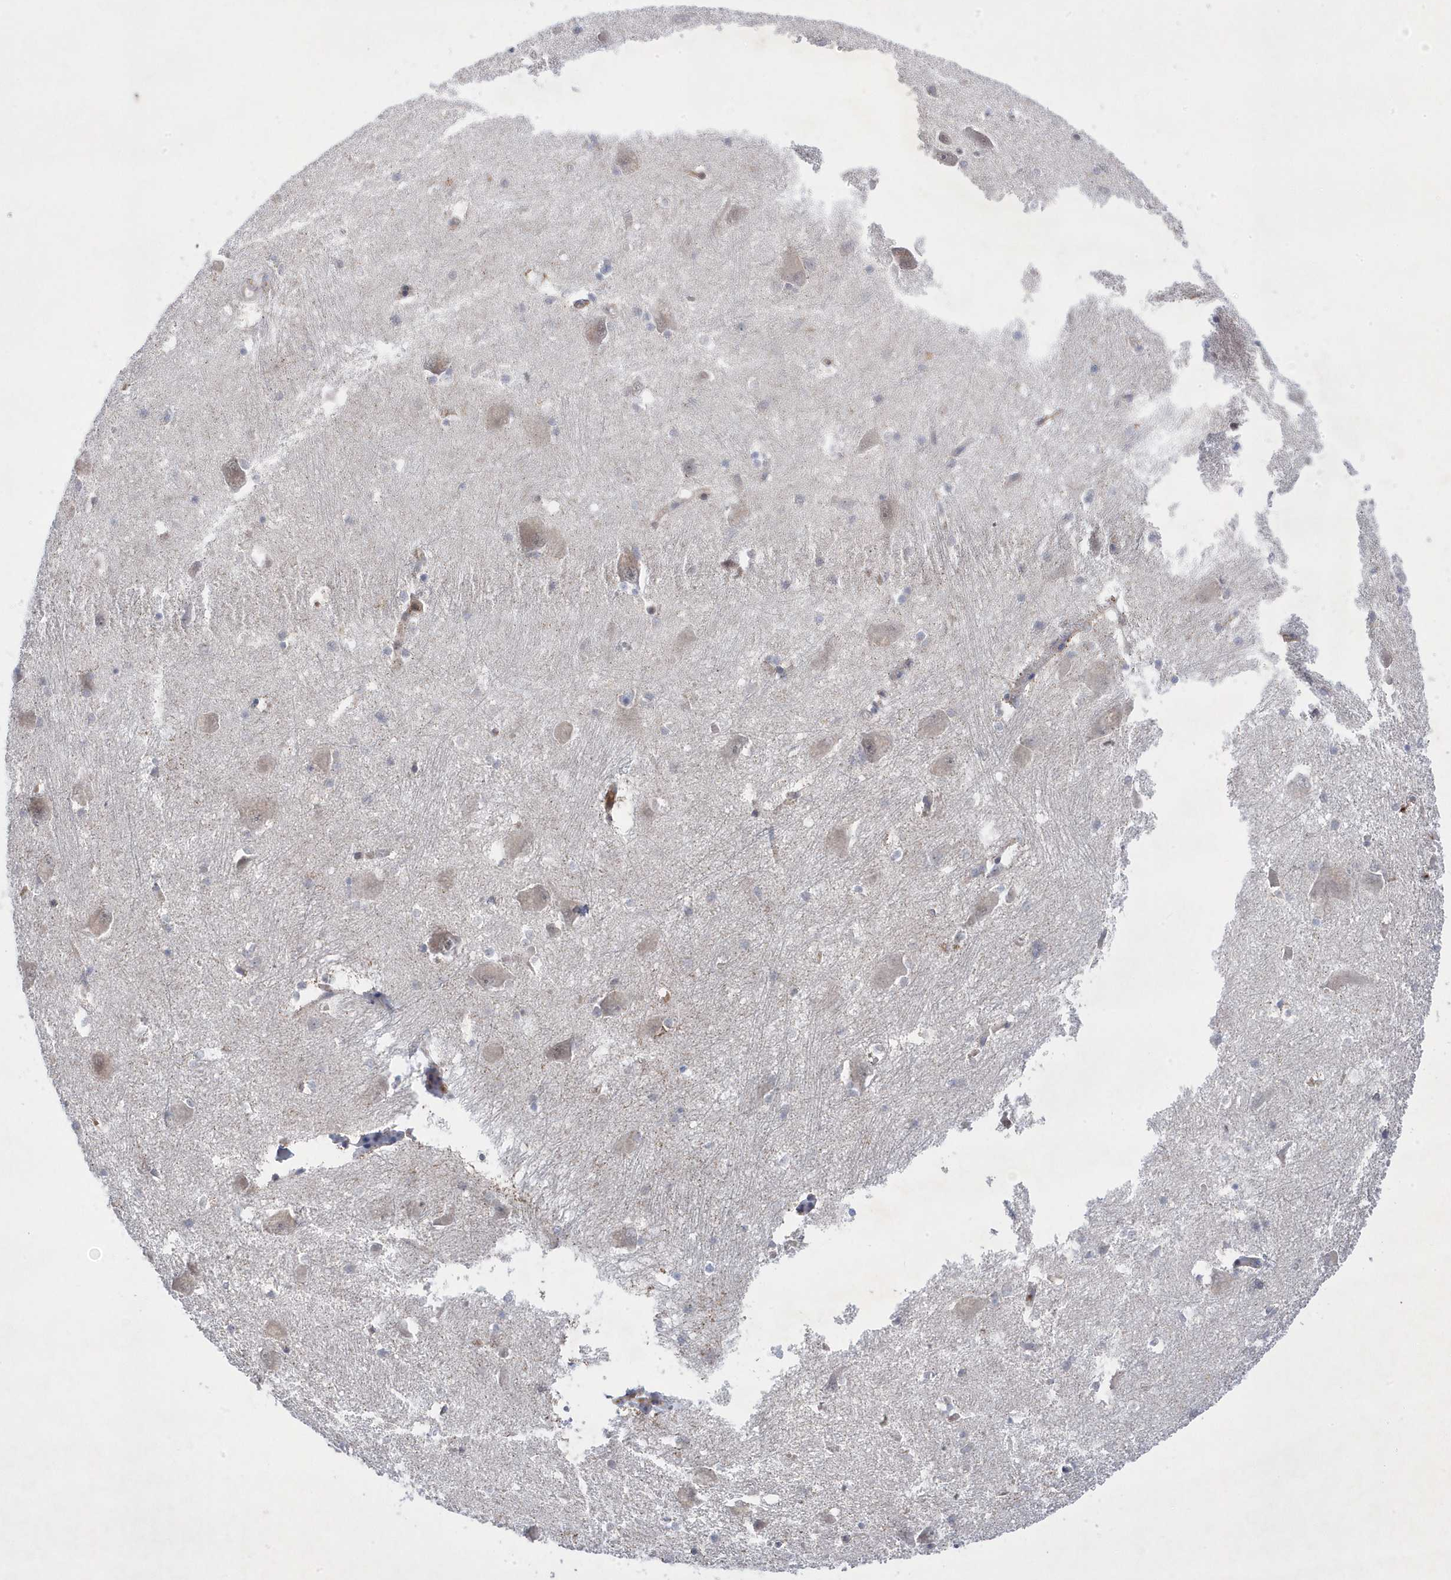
{"staining": {"intensity": "negative", "quantity": "none", "location": "none"}, "tissue": "caudate", "cell_type": "Glial cells", "image_type": "normal", "snomed": [{"axis": "morphology", "description": "Normal tissue, NOS"}, {"axis": "topography", "description": "Lateral ventricle wall"}], "caption": "Glial cells show no significant protein expression in benign caudate.", "gene": "ANAPC1", "patient": {"sex": "male", "age": 37}}